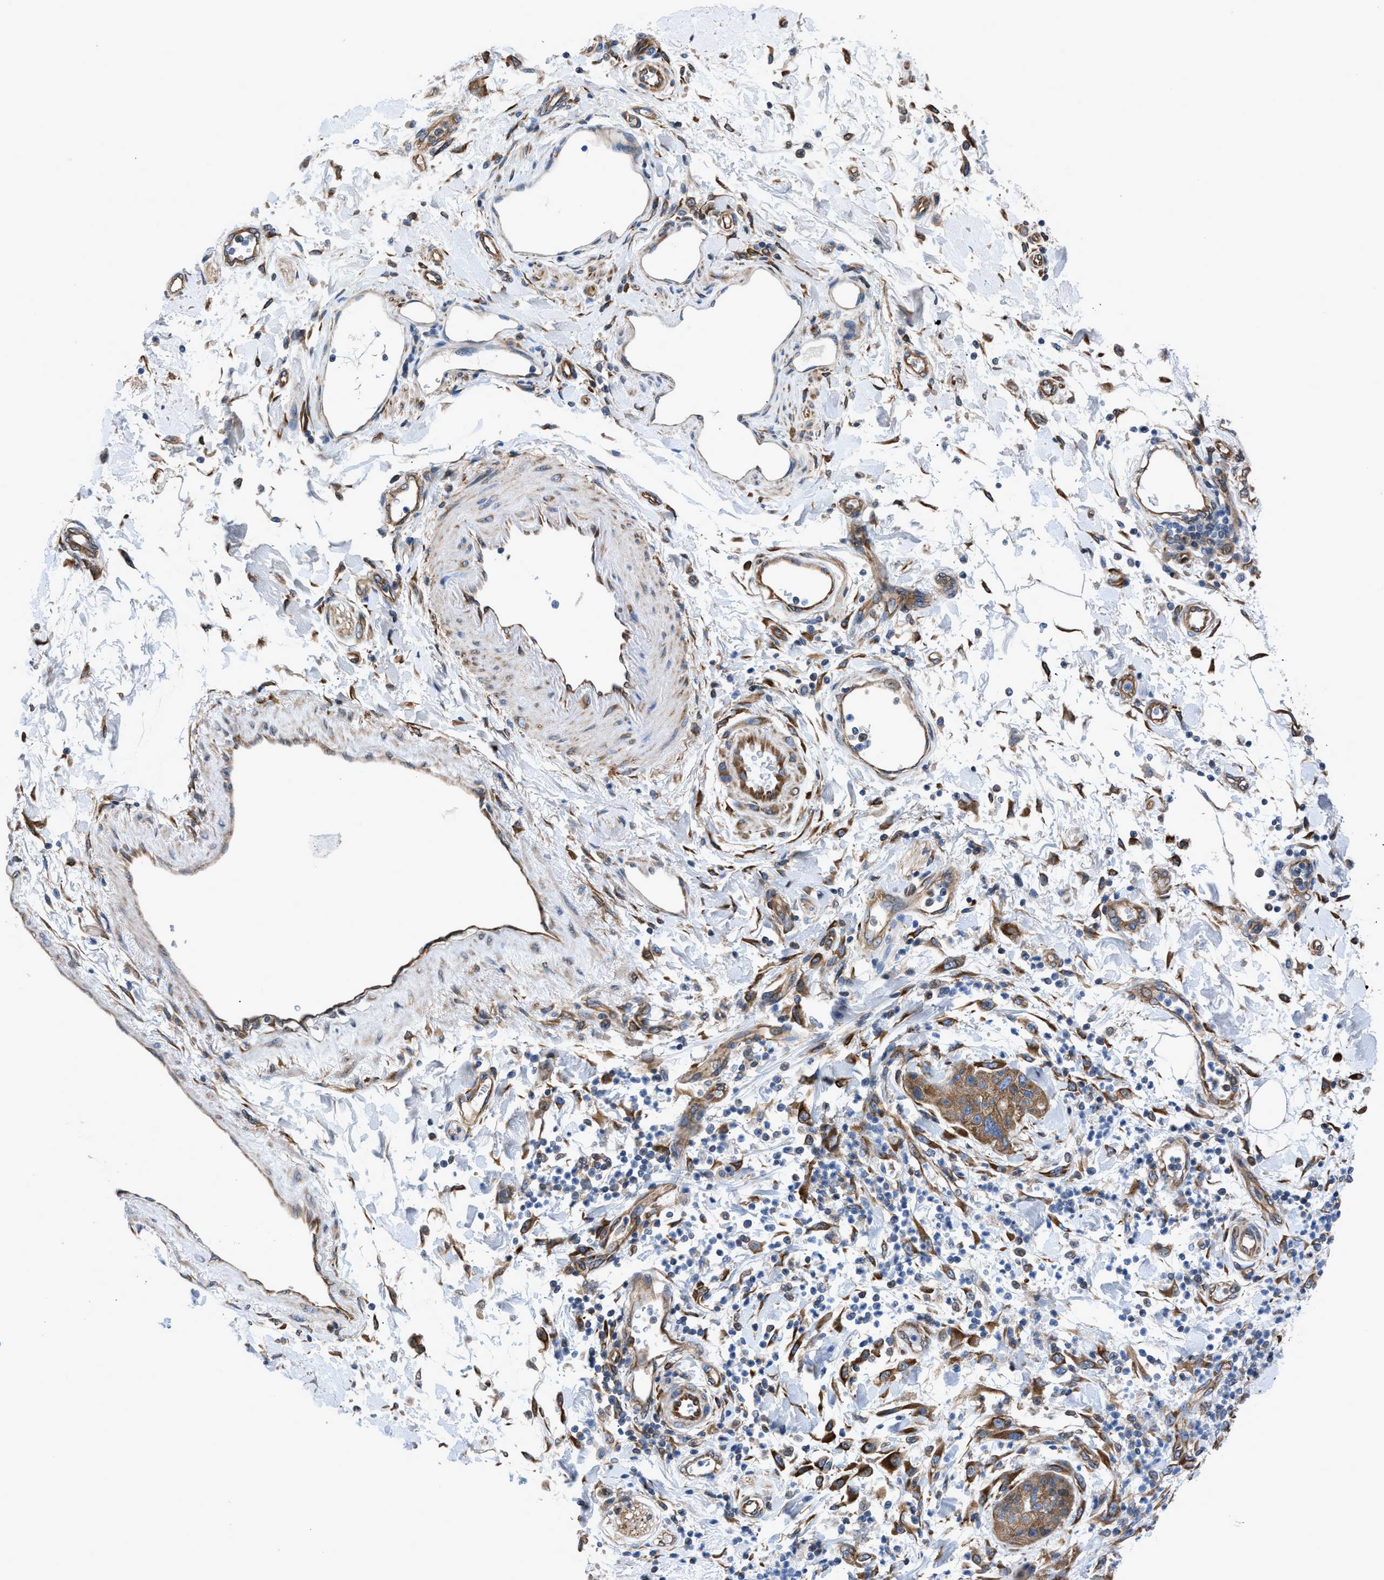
{"staining": {"intensity": "moderate", "quantity": ">75%", "location": "cytoplasmic/membranous"}, "tissue": "pancreatic cancer", "cell_type": "Tumor cells", "image_type": "cancer", "snomed": [{"axis": "morphology", "description": "Adenocarcinoma, NOS"}, {"axis": "topography", "description": "Pancreas"}], "caption": "The image exhibits immunohistochemical staining of adenocarcinoma (pancreatic). There is moderate cytoplasmic/membranous expression is appreciated in approximately >75% of tumor cells.", "gene": "DMAC1", "patient": {"sex": "female", "age": 78}}